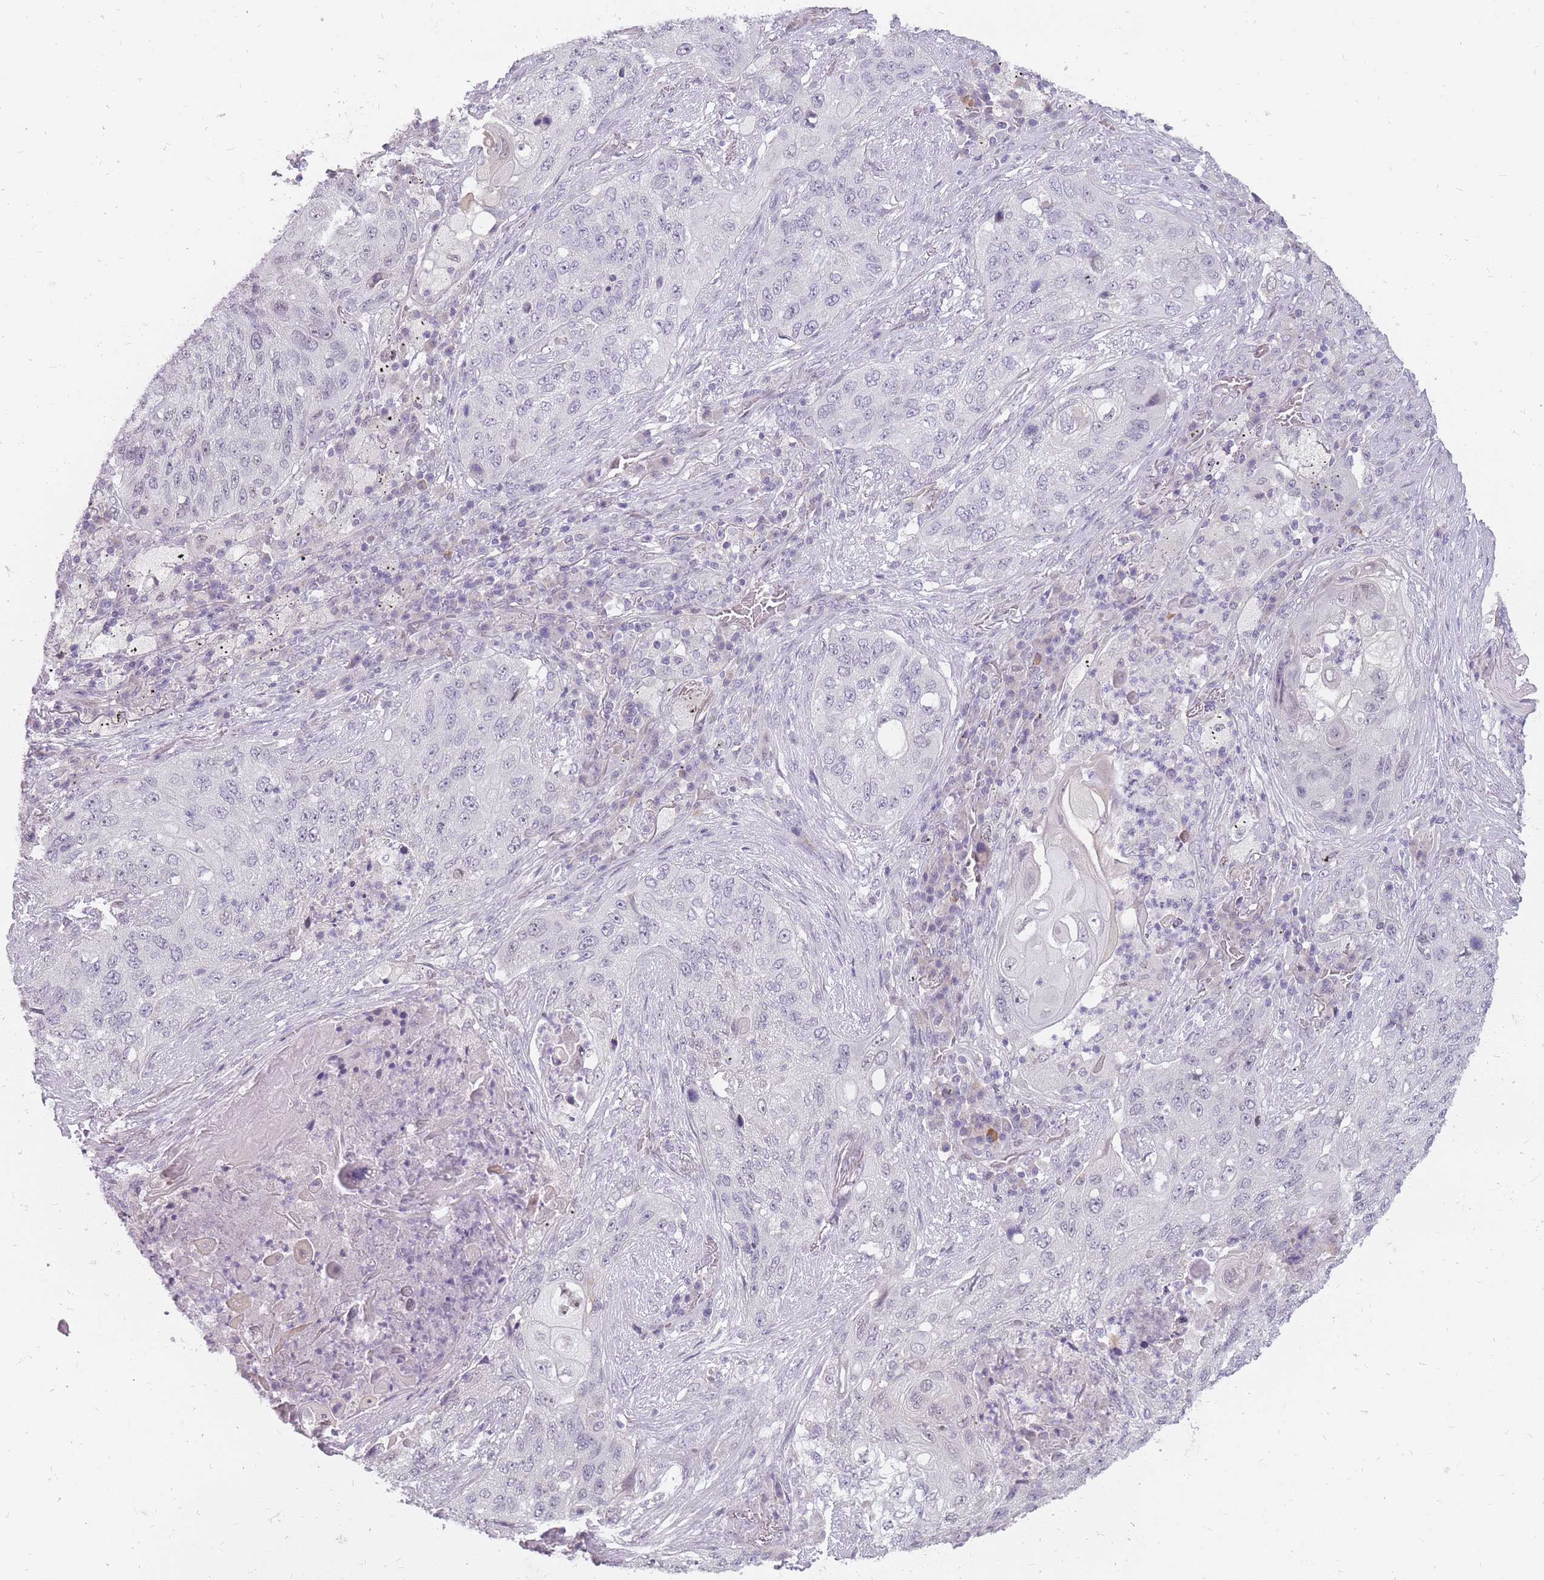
{"staining": {"intensity": "negative", "quantity": "none", "location": "none"}, "tissue": "lung cancer", "cell_type": "Tumor cells", "image_type": "cancer", "snomed": [{"axis": "morphology", "description": "Squamous cell carcinoma, NOS"}, {"axis": "topography", "description": "Lung"}], "caption": "A histopathology image of lung cancer (squamous cell carcinoma) stained for a protein exhibits no brown staining in tumor cells. (Brightfield microscopy of DAB immunohistochemistry at high magnification).", "gene": "POMZP3", "patient": {"sex": "female", "age": 63}}